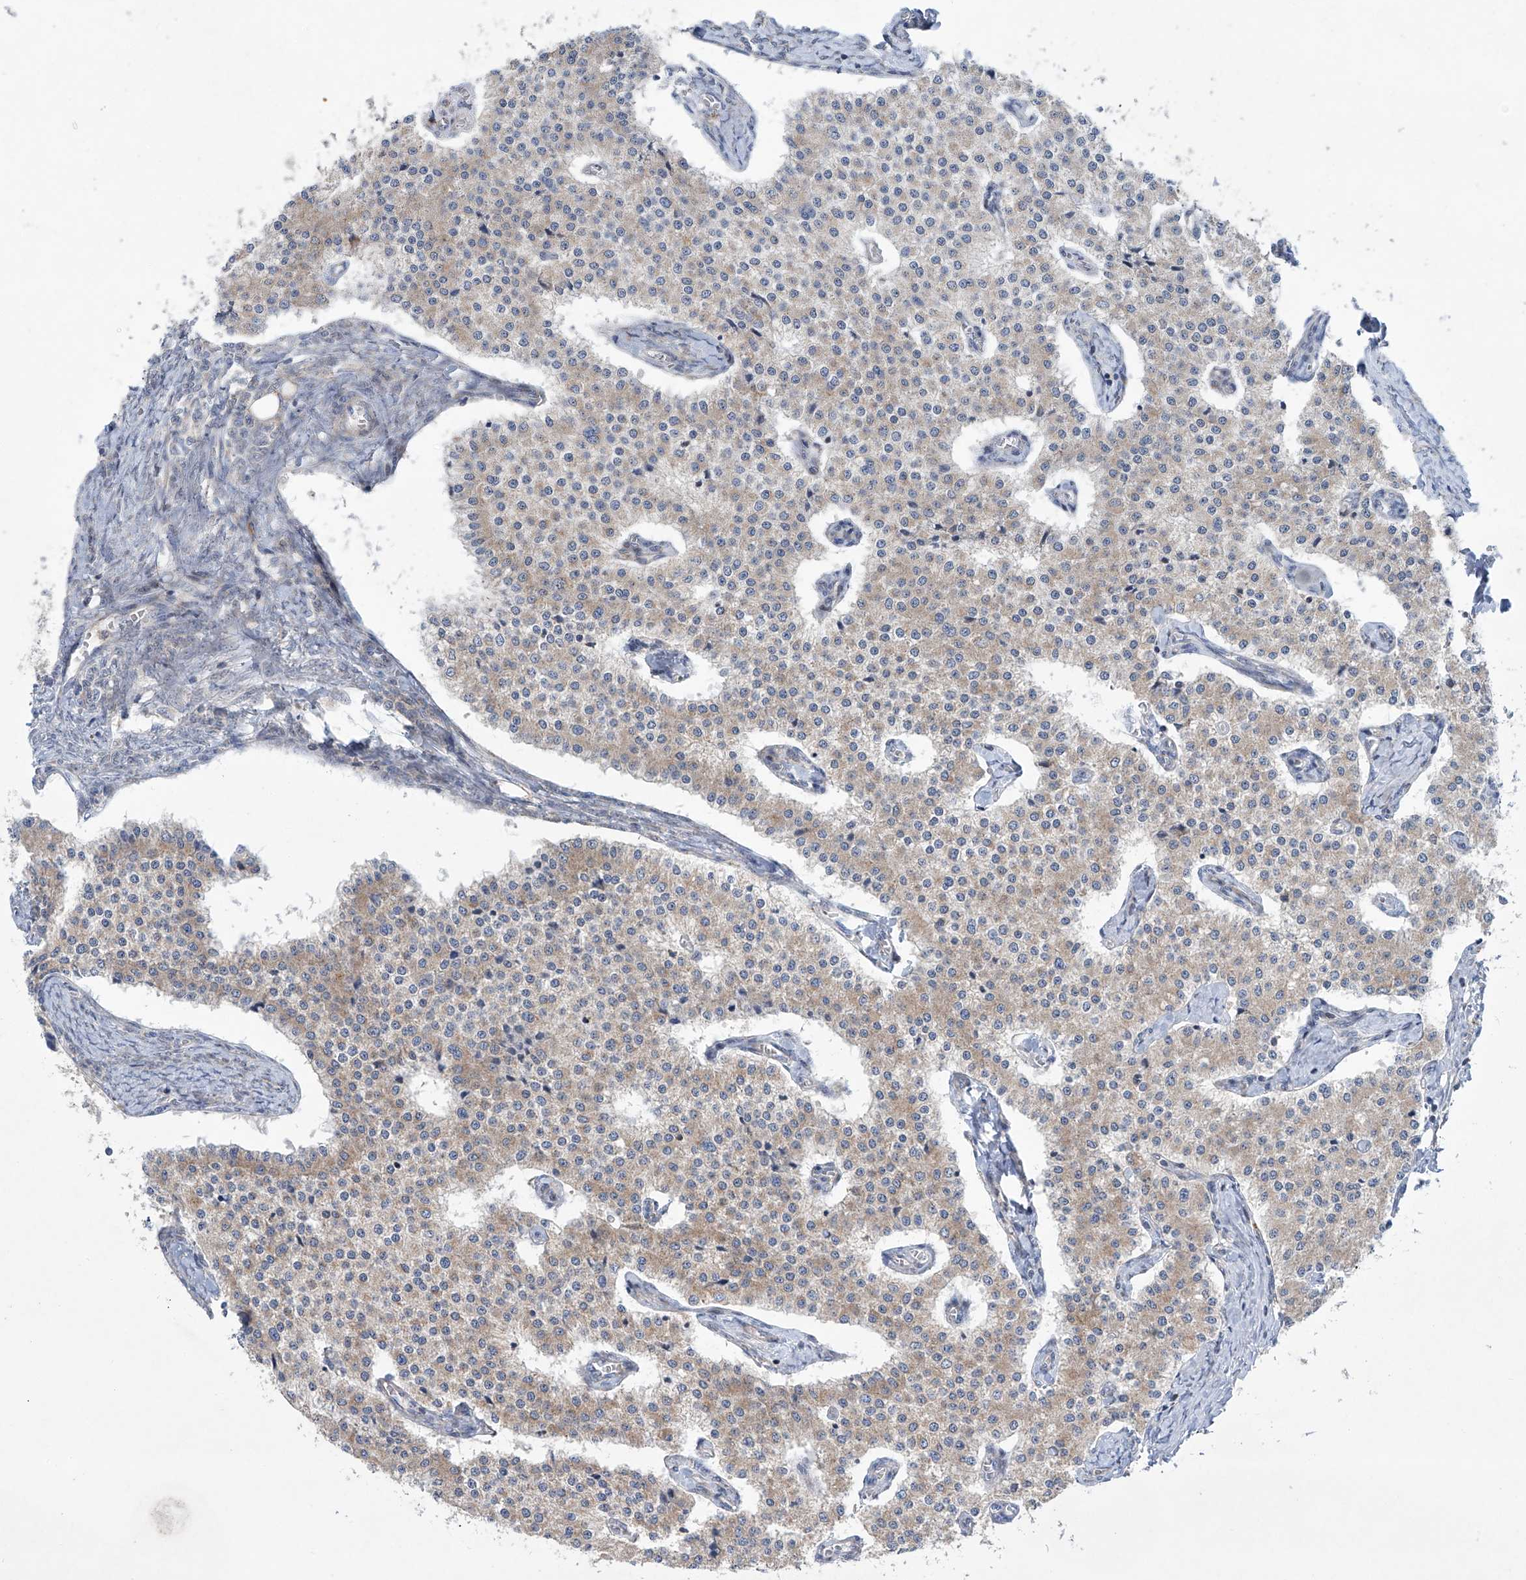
{"staining": {"intensity": "weak", "quantity": "<25%", "location": "cytoplasmic/membranous"}, "tissue": "carcinoid", "cell_type": "Tumor cells", "image_type": "cancer", "snomed": [{"axis": "morphology", "description": "Carcinoid, malignant, NOS"}, {"axis": "topography", "description": "Colon"}], "caption": "Protein analysis of carcinoid displays no significant staining in tumor cells. (DAB IHC, high magnification).", "gene": "KLC4", "patient": {"sex": "female", "age": 52}}